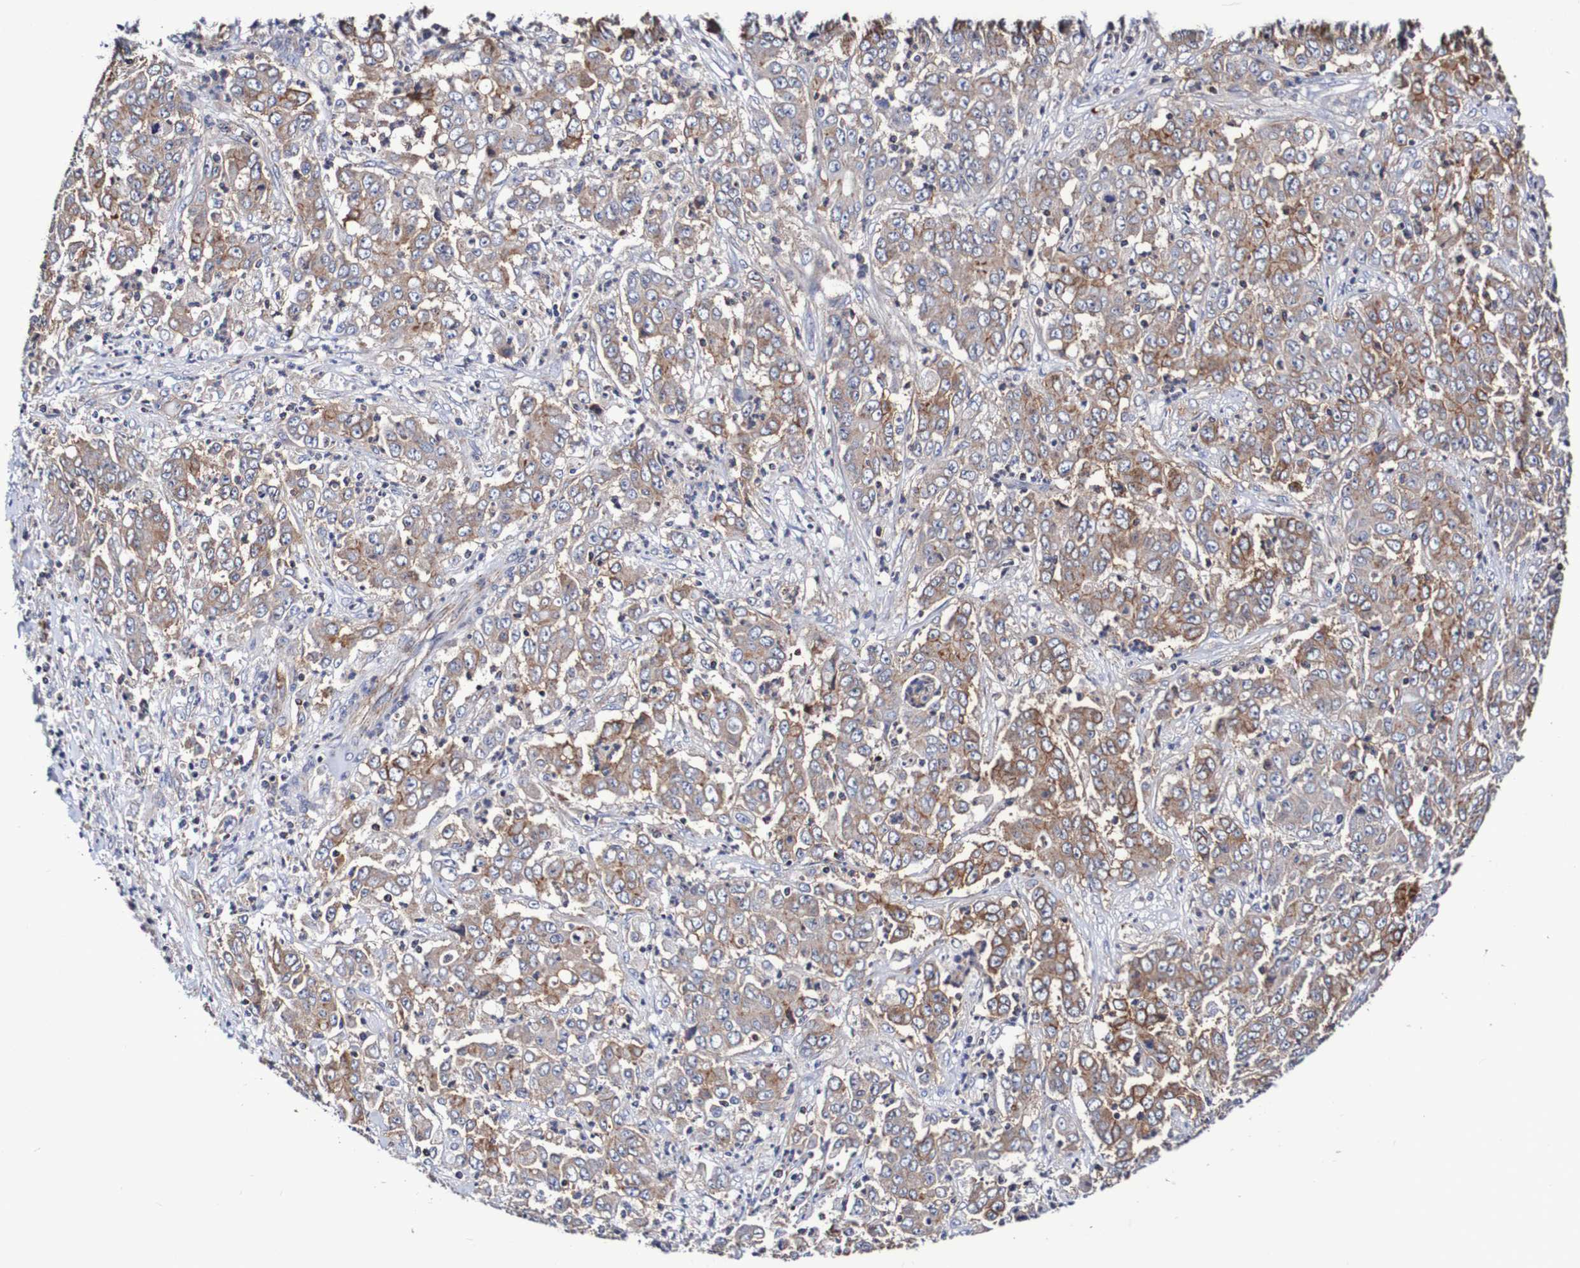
{"staining": {"intensity": "moderate", "quantity": "25%-75%", "location": "cytoplasmic/membranous"}, "tissue": "stomach cancer", "cell_type": "Tumor cells", "image_type": "cancer", "snomed": [{"axis": "morphology", "description": "Adenocarcinoma, NOS"}, {"axis": "topography", "description": "Stomach, lower"}], "caption": "The photomicrograph displays staining of stomach cancer, revealing moderate cytoplasmic/membranous protein expression (brown color) within tumor cells.", "gene": "WNT4", "patient": {"sex": "female", "age": 71}}